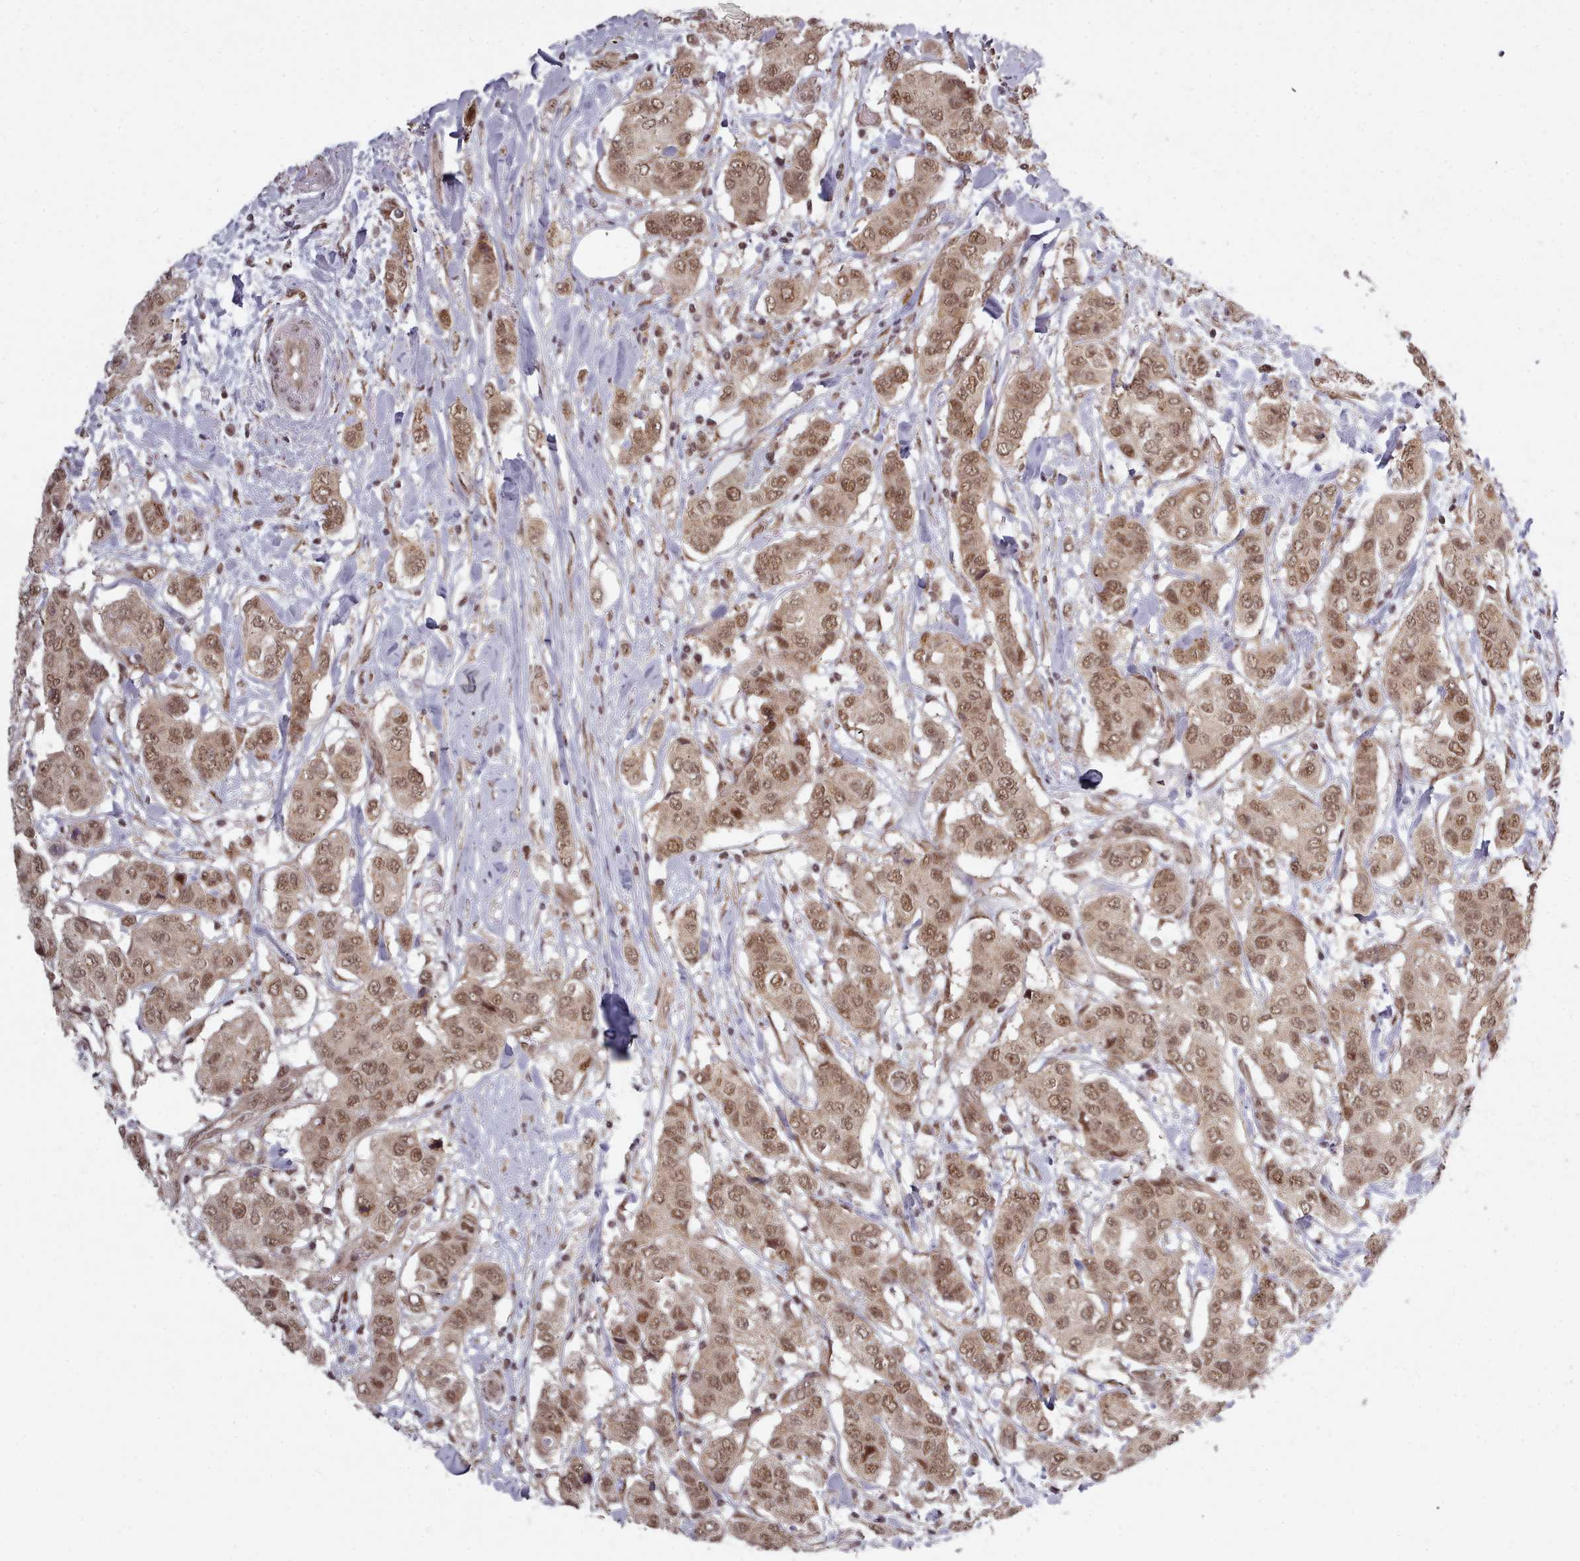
{"staining": {"intensity": "moderate", "quantity": ">75%", "location": "cytoplasmic/membranous,nuclear"}, "tissue": "breast cancer", "cell_type": "Tumor cells", "image_type": "cancer", "snomed": [{"axis": "morphology", "description": "Lobular carcinoma"}, {"axis": "topography", "description": "Breast"}], "caption": "Breast lobular carcinoma stained for a protein shows moderate cytoplasmic/membranous and nuclear positivity in tumor cells. (DAB (3,3'-diaminobenzidine) = brown stain, brightfield microscopy at high magnification).", "gene": "DHX8", "patient": {"sex": "female", "age": 51}}